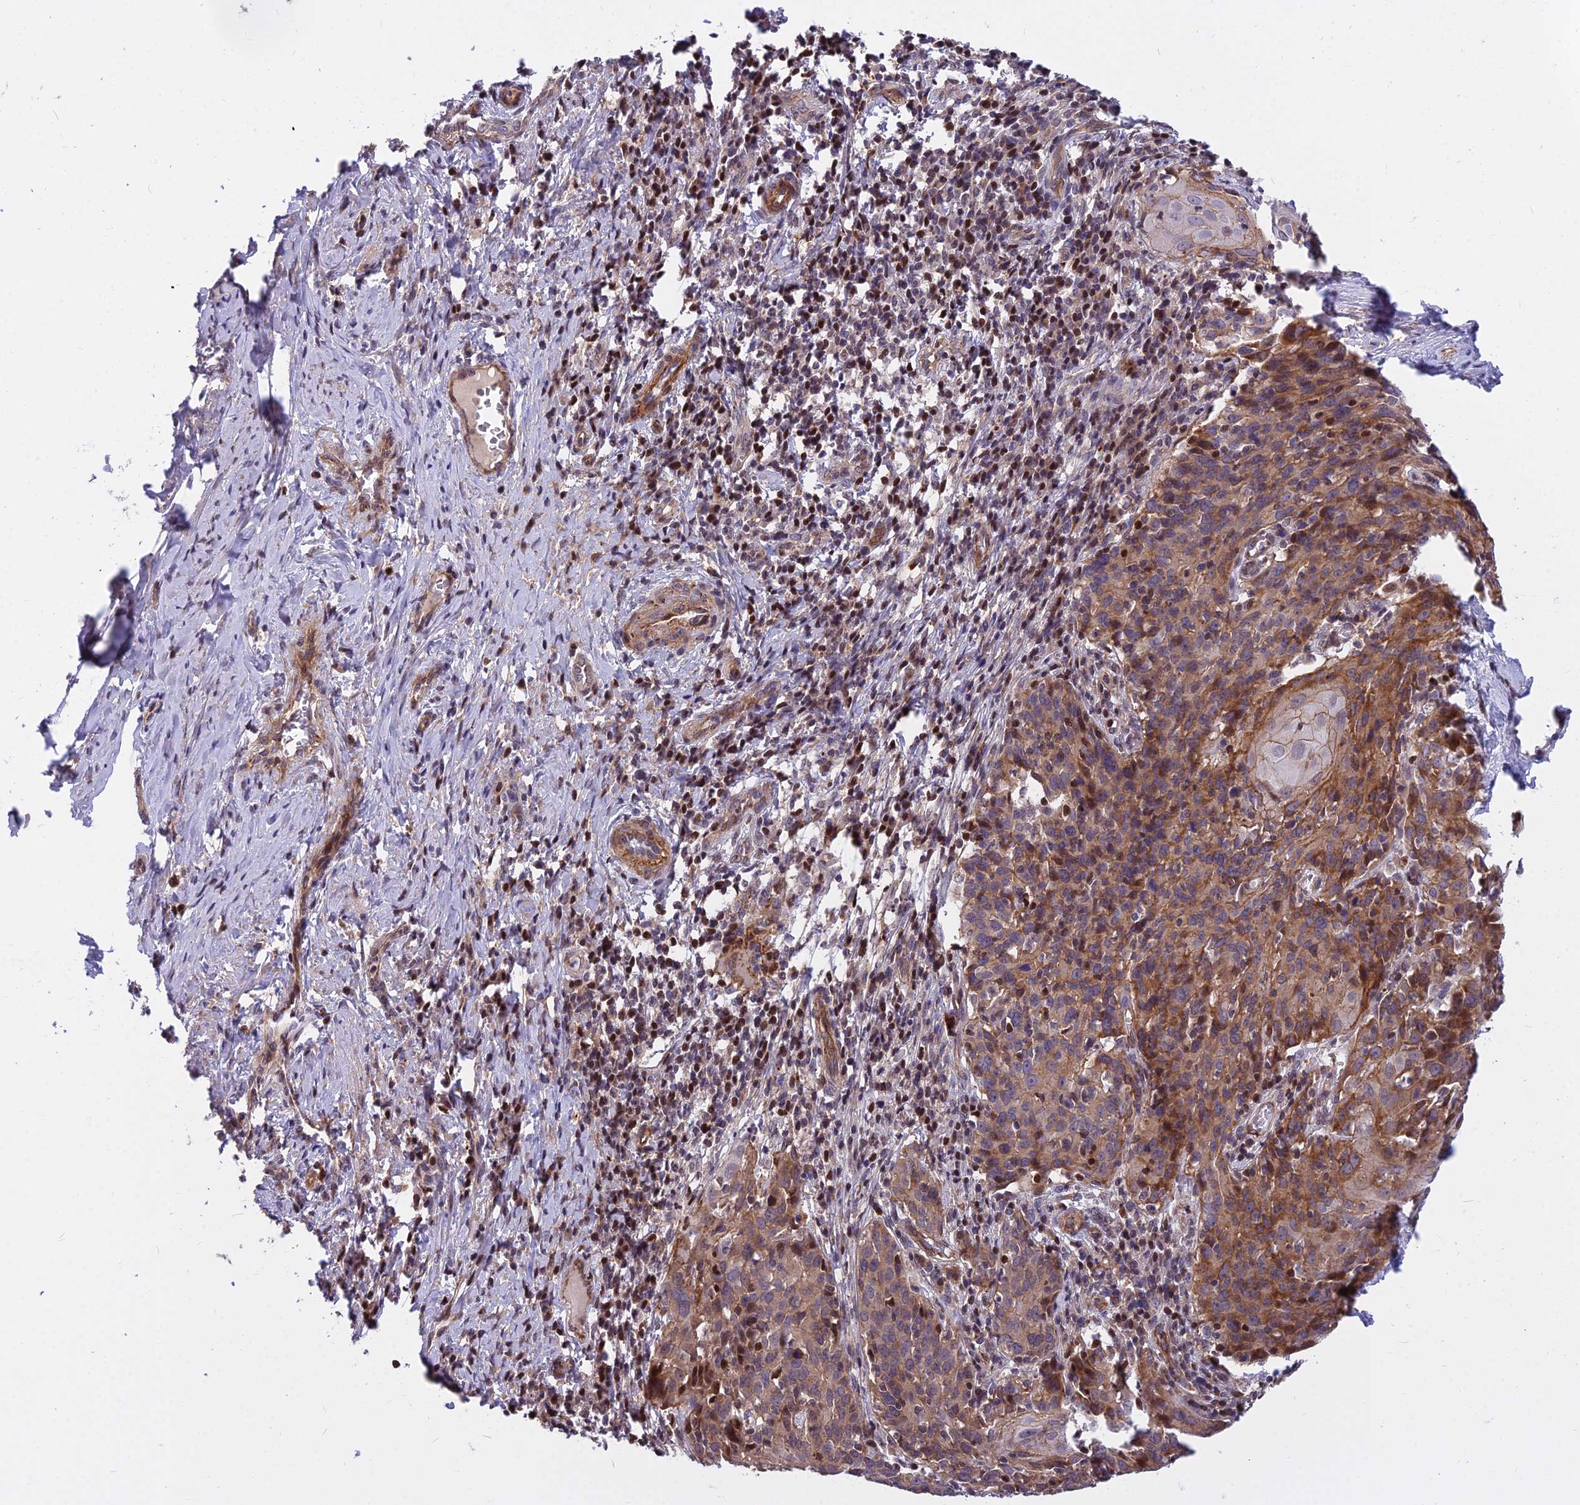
{"staining": {"intensity": "moderate", "quantity": ">75%", "location": "cytoplasmic/membranous"}, "tissue": "cervical cancer", "cell_type": "Tumor cells", "image_type": "cancer", "snomed": [{"axis": "morphology", "description": "Squamous cell carcinoma, NOS"}, {"axis": "topography", "description": "Cervix"}], "caption": "Immunohistochemistry (IHC) photomicrograph of human squamous cell carcinoma (cervical) stained for a protein (brown), which demonstrates medium levels of moderate cytoplasmic/membranous positivity in about >75% of tumor cells.", "gene": "GLYATL3", "patient": {"sex": "female", "age": 50}}